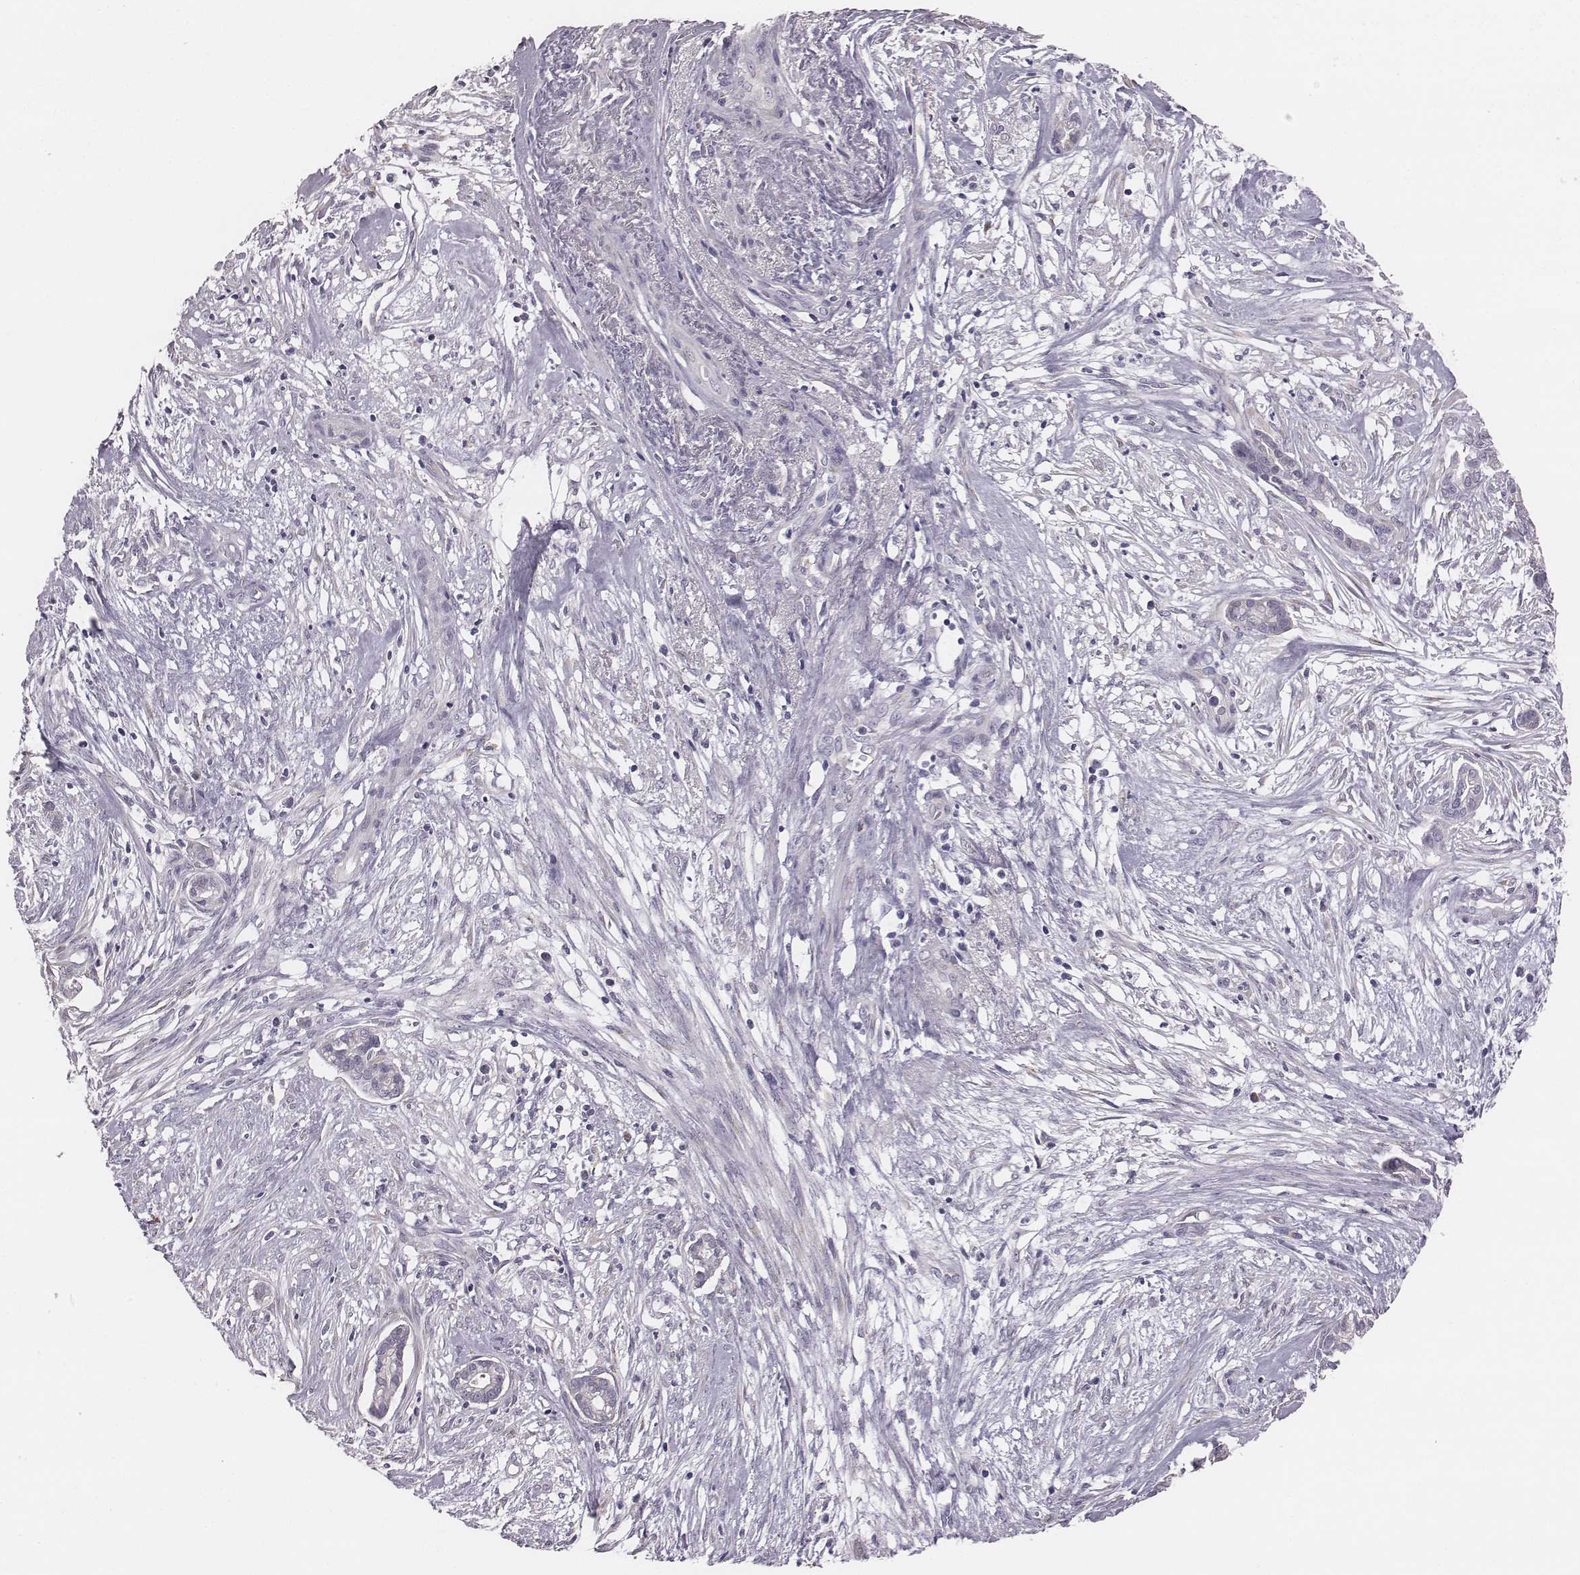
{"staining": {"intensity": "negative", "quantity": "none", "location": "none"}, "tissue": "cervical cancer", "cell_type": "Tumor cells", "image_type": "cancer", "snomed": [{"axis": "morphology", "description": "Adenocarcinoma, NOS"}, {"axis": "topography", "description": "Cervix"}], "caption": "Photomicrograph shows no protein expression in tumor cells of cervical cancer tissue.", "gene": "C6orf58", "patient": {"sex": "female", "age": 62}}